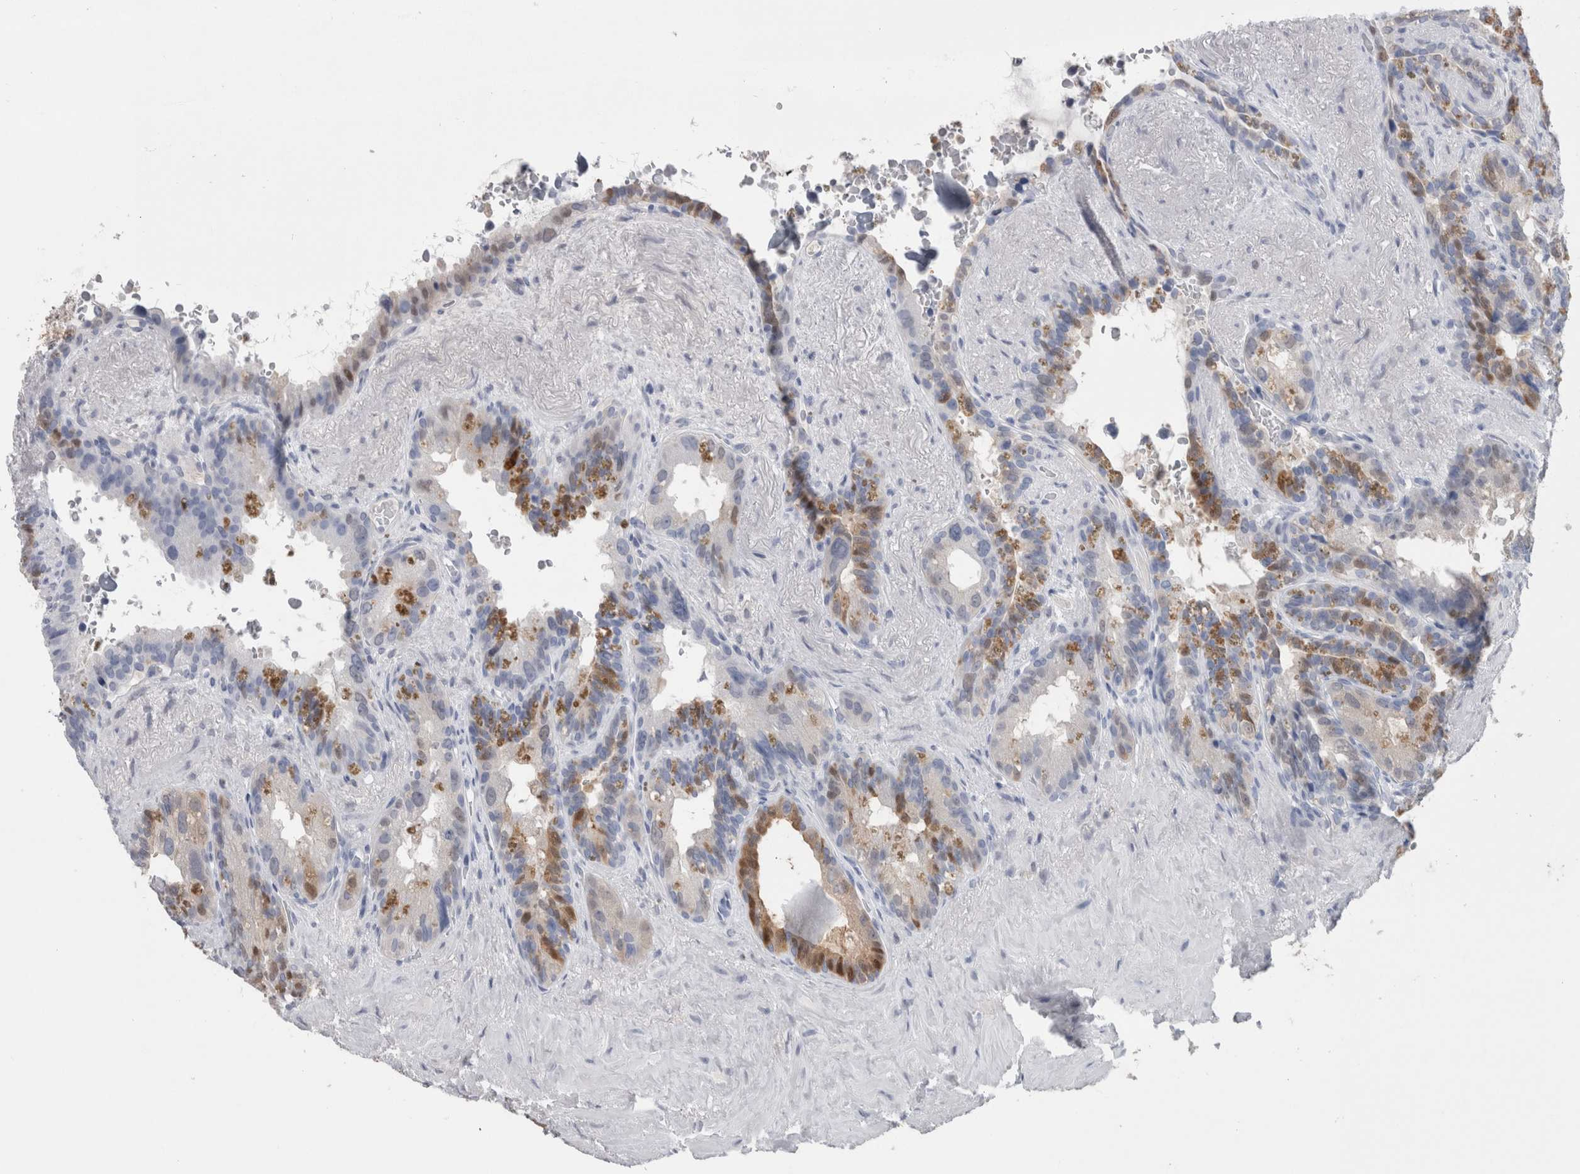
{"staining": {"intensity": "moderate", "quantity": "25%-75%", "location": "cytoplasmic/membranous,nuclear"}, "tissue": "seminal vesicle", "cell_type": "Glandular cells", "image_type": "normal", "snomed": [{"axis": "morphology", "description": "Normal tissue, NOS"}, {"axis": "topography", "description": "Seminal veicle"}], "caption": "This micrograph reveals immunohistochemistry (IHC) staining of benign seminal vesicle, with medium moderate cytoplasmic/membranous,nuclear staining in about 25%-75% of glandular cells.", "gene": "CA8", "patient": {"sex": "male", "age": 80}}